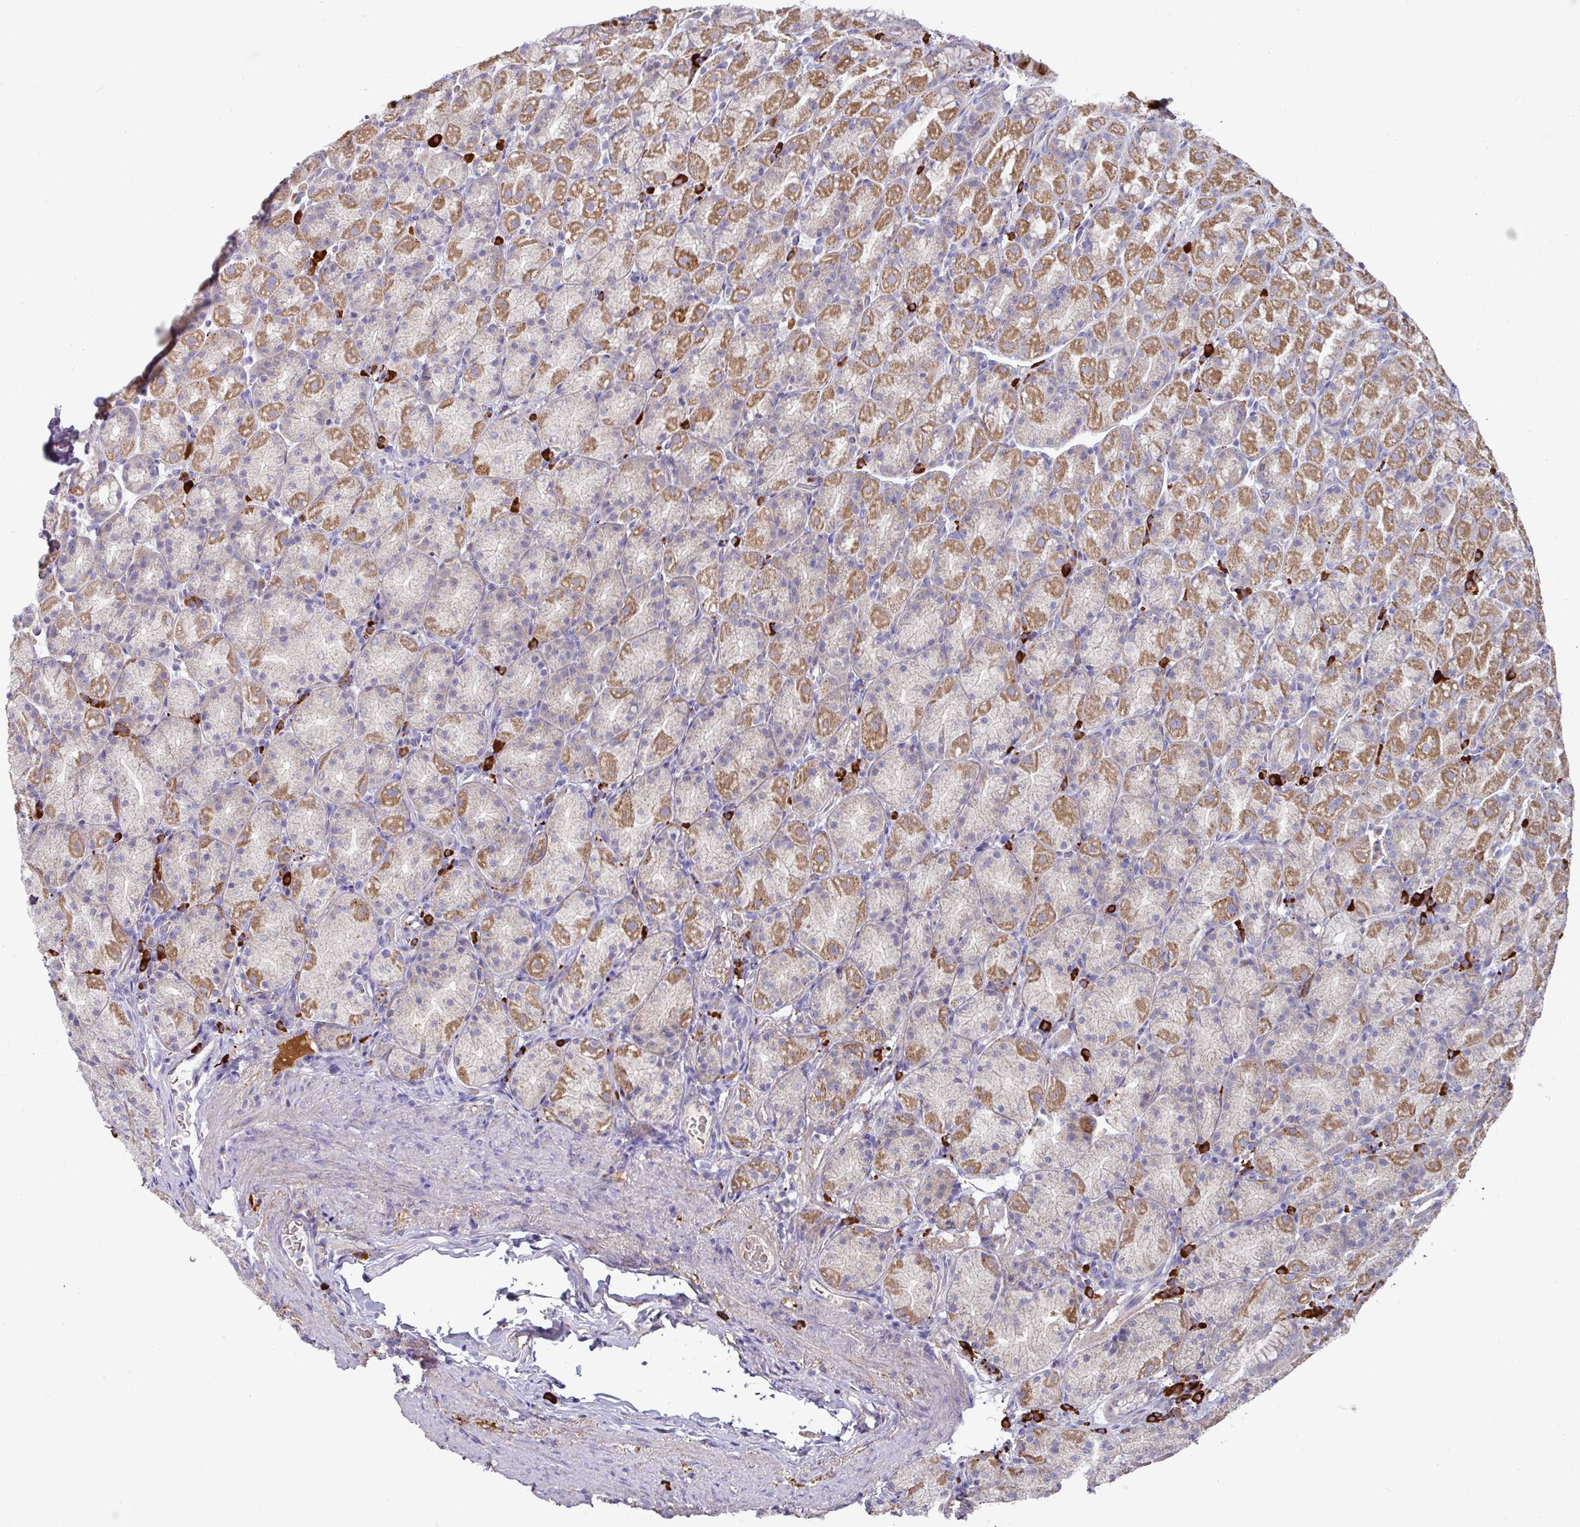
{"staining": {"intensity": "moderate", "quantity": "25%-75%", "location": "cytoplasmic/membranous"}, "tissue": "stomach", "cell_type": "Glandular cells", "image_type": "normal", "snomed": [{"axis": "morphology", "description": "Normal tissue, NOS"}, {"axis": "topography", "description": "Stomach, upper"}, {"axis": "topography", "description": "Stomach"}], "caption": "A micrograph of human stomach stained for a protein exhibits moderate cytoplasmic/membranous brown staining in glandular cells.", "gene": "IL4R", "patient": {"sex": "male", "age": 68}}